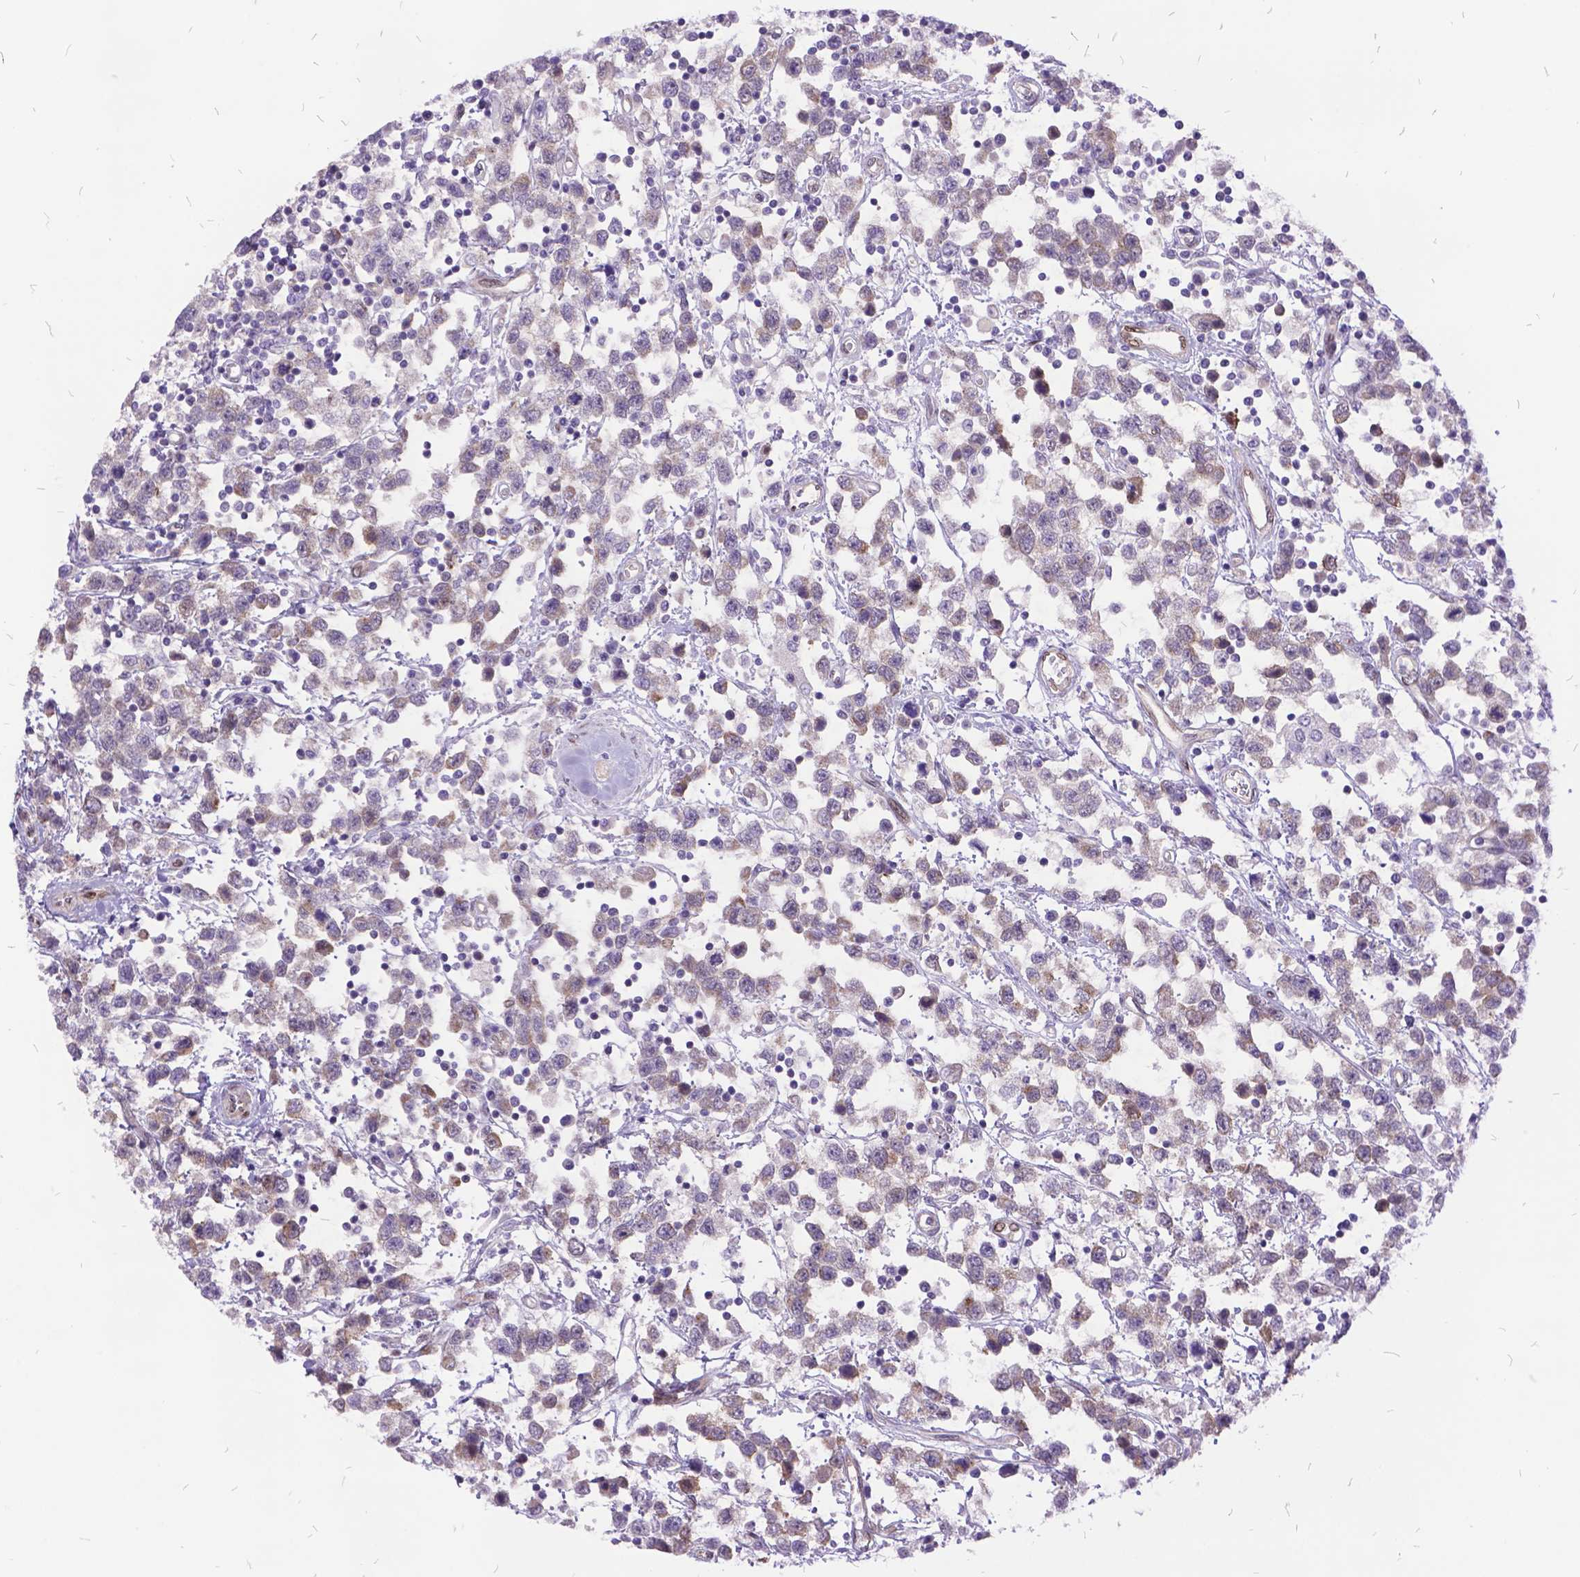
{"staining": {"intensity": "weak", "quantity": "25%-75%", "location": "cytoplasmic/membranous"}, "tissue": "testis cancer", "cell_type": "Tumor cells", "image_type": "cancer", "snomed": [{"axis": "morphology", "description": "Seminoma, NOS"}, {"axis": "topography", "description": "Testis"}], "caption": "Immunohistochemistry (IHC) photomicrograph of human testis cancer (seminoma) stained for a protein (brown), which demonstrates low levels of weak cytoplasmic/membranous positivity in about 25%-75% of tumor cells.", "gene": "GRB7", "patient": {"sex": "male", "age": 34}}